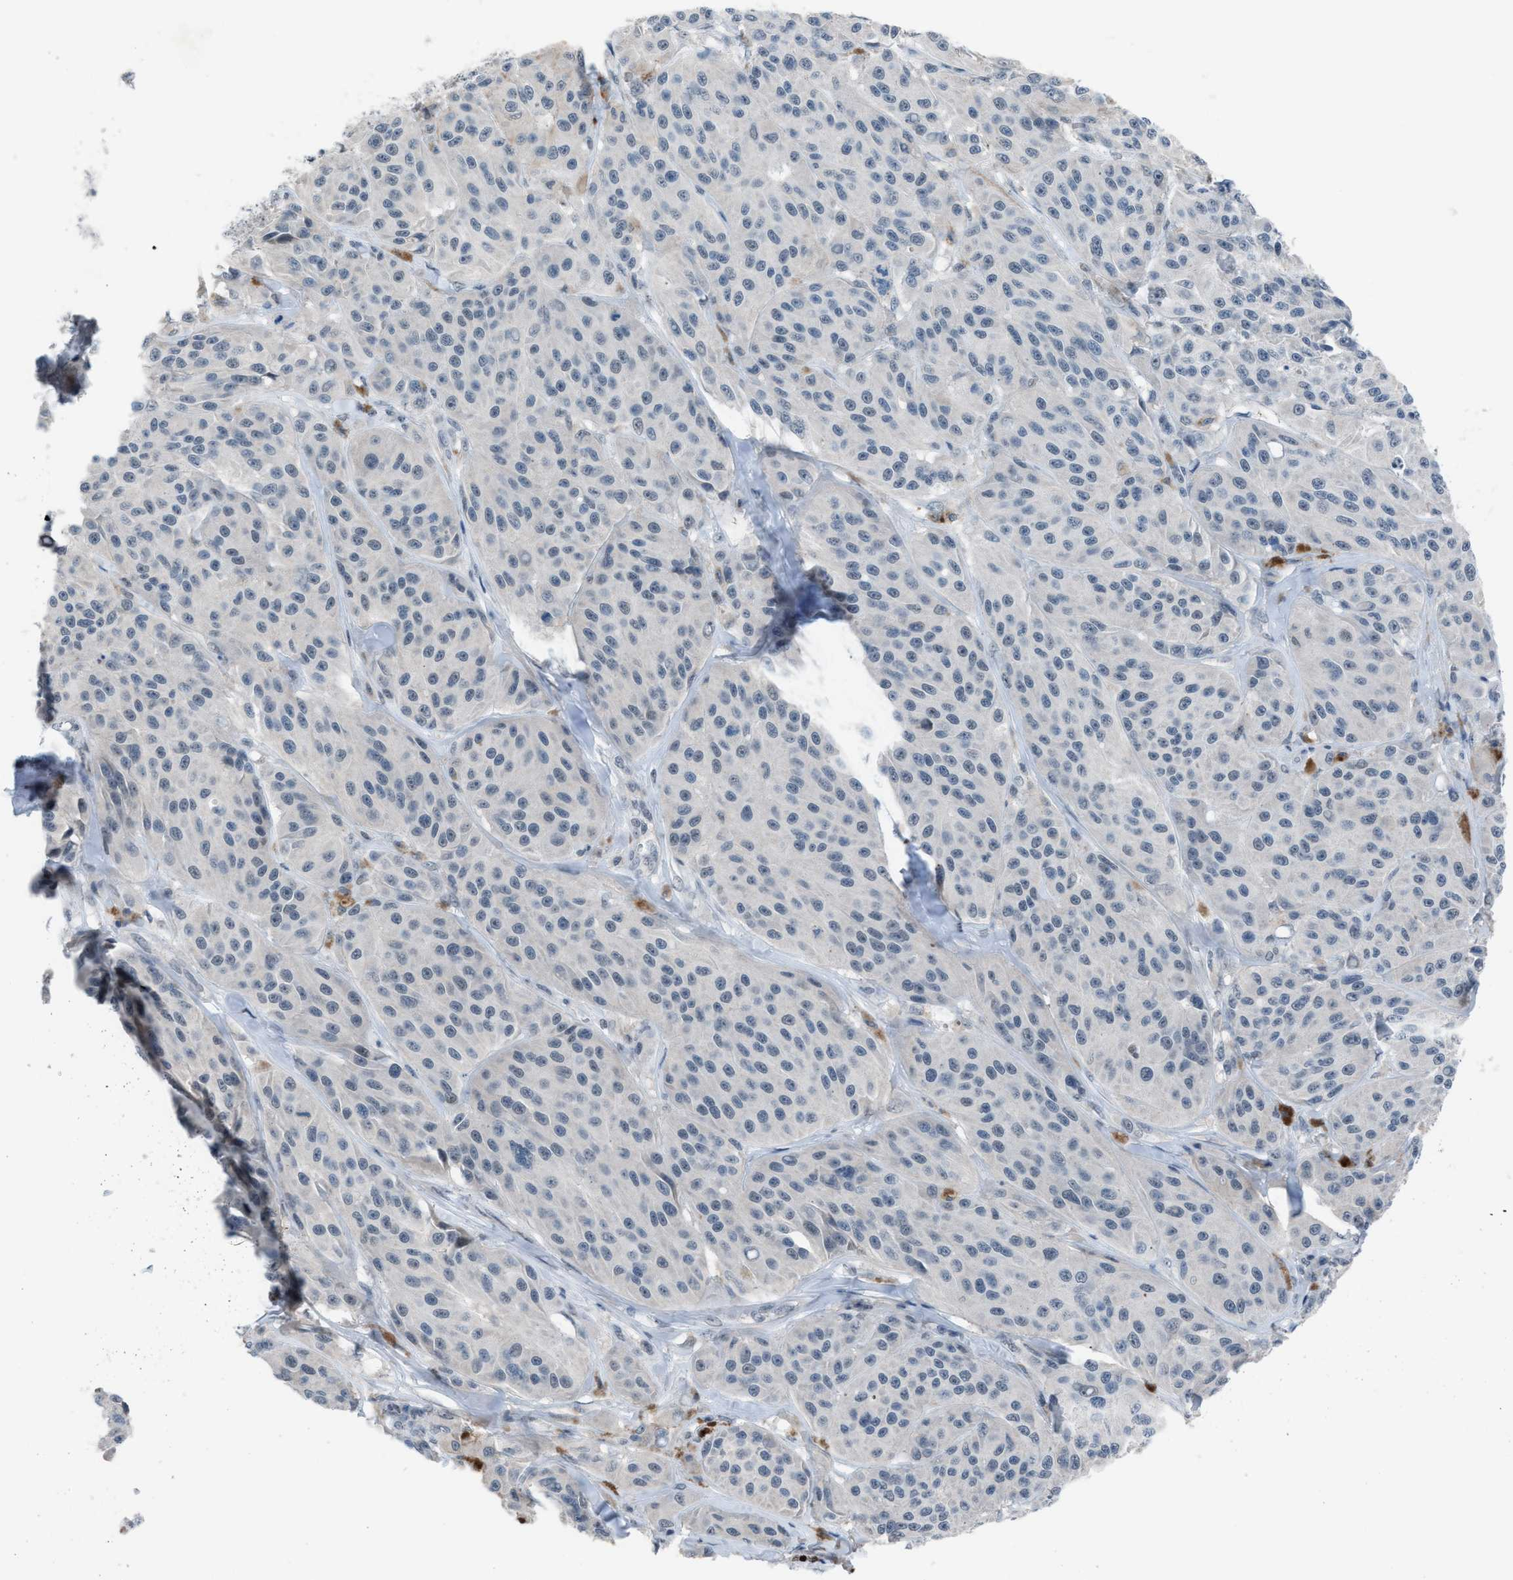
{"staining": {"intensity": "negative", "quantity": "none", "location": "none"}, "tissue": "melanoma", "cell_type": "Tumor cells", "image_type": "cancer", "snomed": [{"axis": "morphology", "description": "Malignant melanoma, NOS"}, {"axis": "topography", "description": "Skin"}], "caption": "This is an immunohistochemistry histopathology image of malignant melanoma. There is no positivity in tumor cells.", "gene": "ANAPC11", "patient": {"sex": "male", "age": 84}}